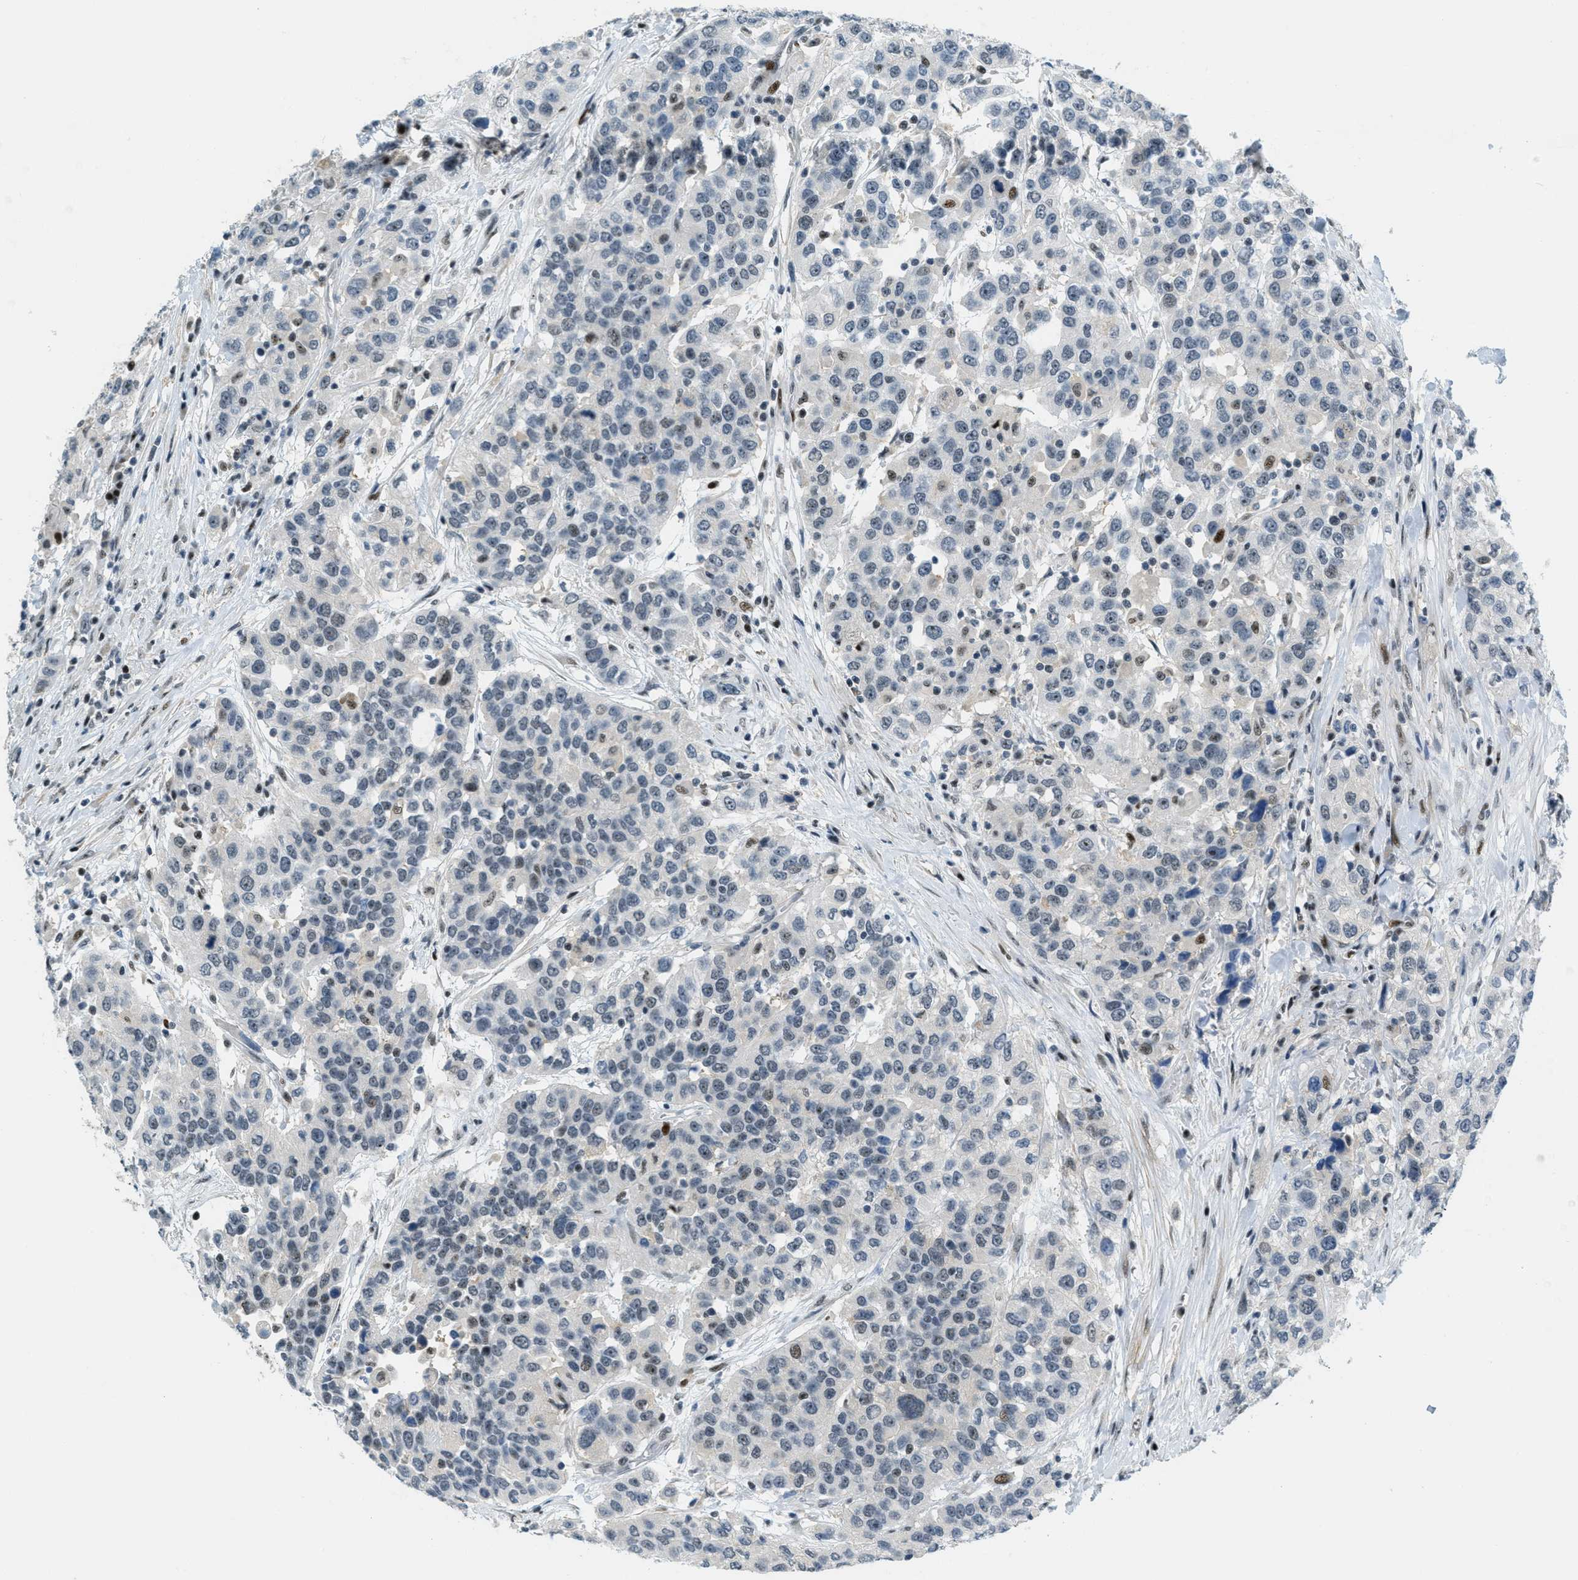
{"staining": {"intensity": "negative", "quantity": "none", "location": "none"}, "tissue": "urothelial cancer", "cell_type": "Tumor cells", "image_type": "cancer", "snomed": [{"axis": "morphology", "description": "Urothelial carcinoma, High grade"}, {"axis": "topography", "description": "Urinary bladder"}], "caption": "Immunohistochemistry (IHC) photomicrograph of urothelial cancer stained for a protein (brown), which displays no staining in tumor cells.", "gene": "ZDHHC23", "patient": {"sex": "female", "age": 80}}